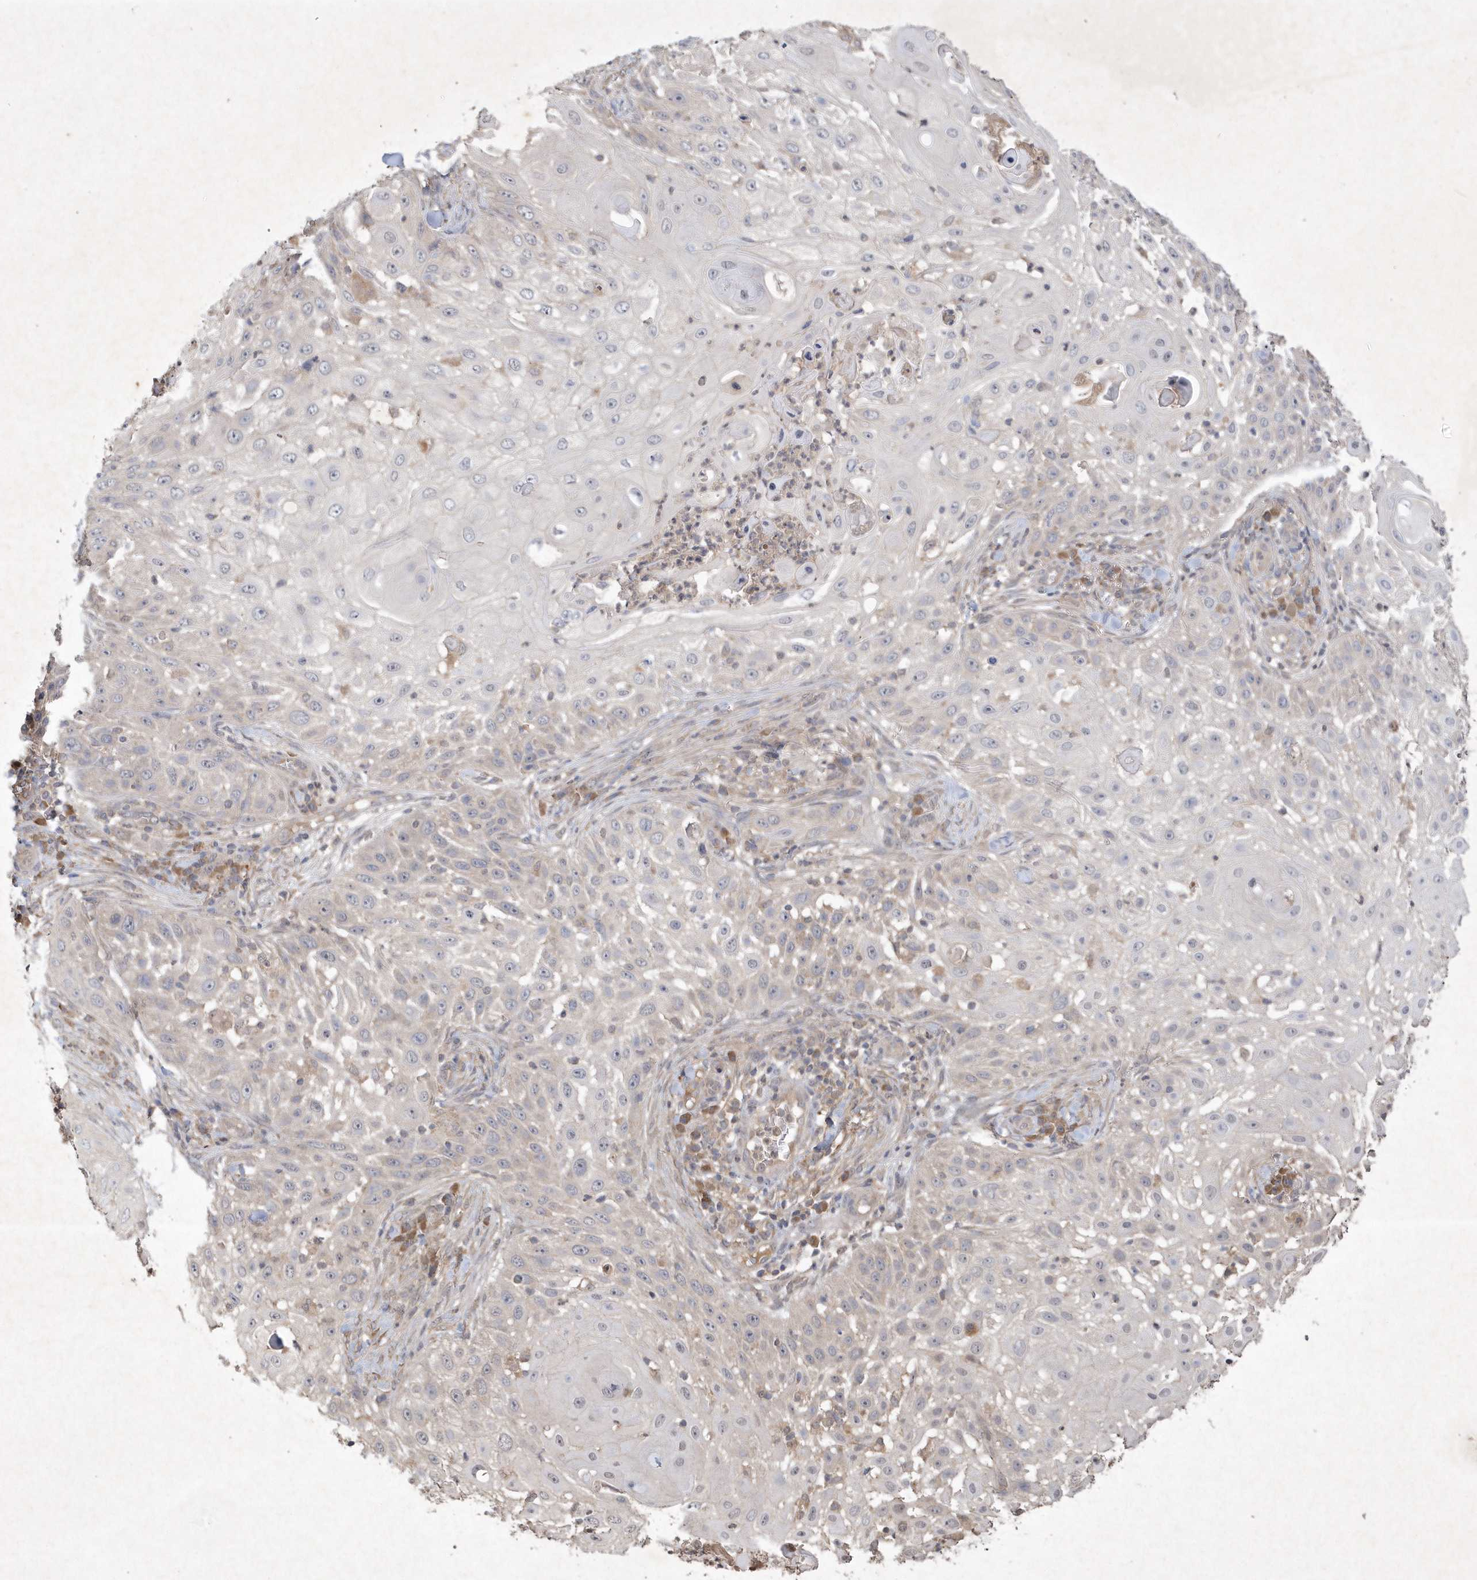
{"staining": {"intensity": "negative", "quantity": "none", "location": "none"}, "tissue": "skin cancer", "cell_type": "Tumor cells", "image_type": "cancer", "snomed": [{"axis": "morphology", "description": "Squamous cell carcinoma, NOS"}, {"axis": "topography", "description": "Skin"}], "caption": "This is an IHC micrograph of skin cancer. There is no staining in tumor cells.", "gene": "AKR7A2", "patient": {"sex": "female", "age": 44}}